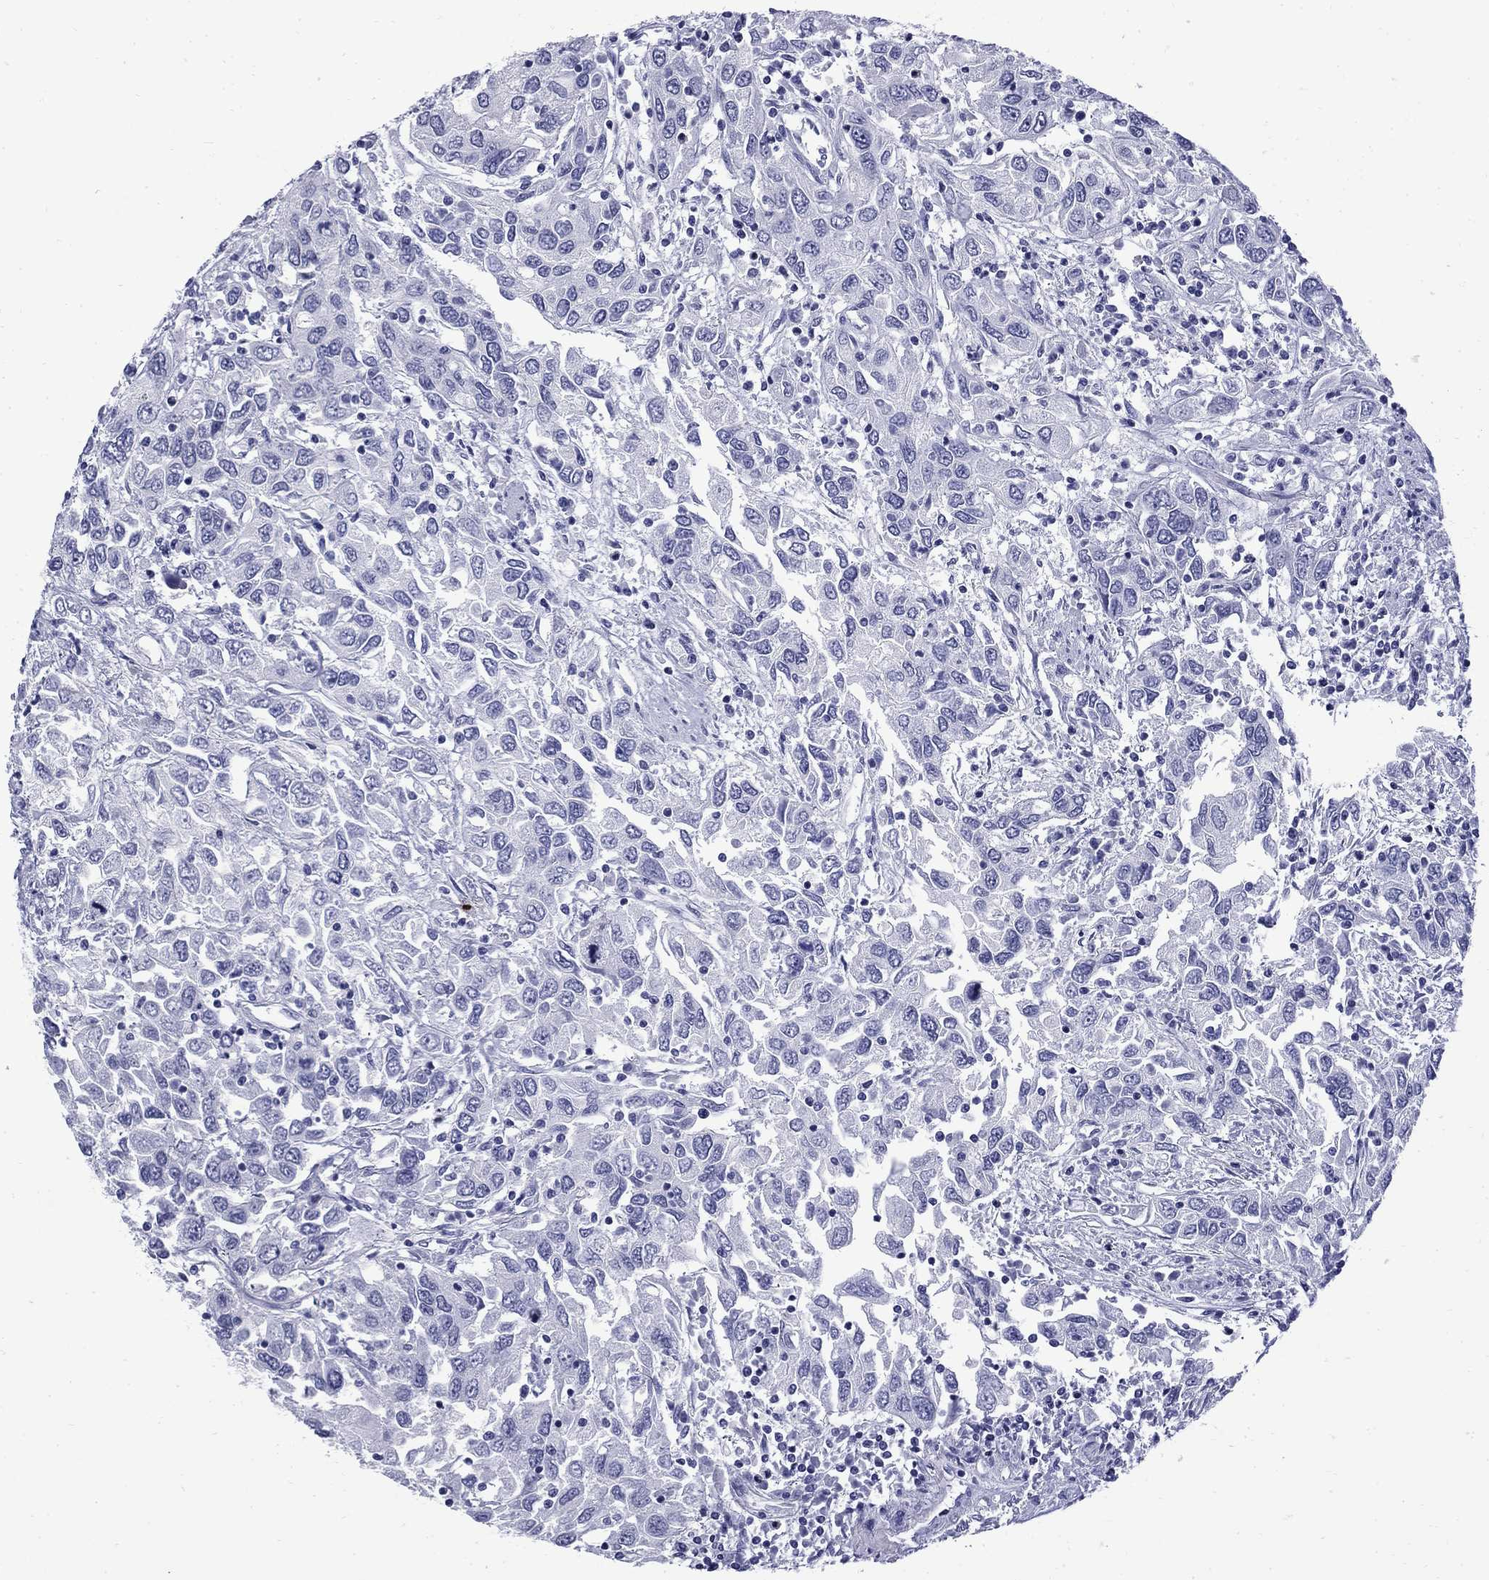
{"staining": {"intensity": "negative", "quantity": "none", "location": "none"}, "tissue": "urothelial cancer", "cell_type": "Tumor cells", "image_type": "cancer", "snomed": [{"axis": "morphology", "description": "Urothelial carcinoma, High grade"}, {"axis": "topography", "description": "Urinary bladder"}], "caption": "Protein analysis of high-grade urothelial carcinoma displays no significant positivity in tumor cells. (DAB (3,3'-diaminobenzidine) immunohistochemistry (IHC) visualized using brightfield microscopy, high magnification).", "gene": "MGARP", "patient": {"sex": "male", "age": 76}}